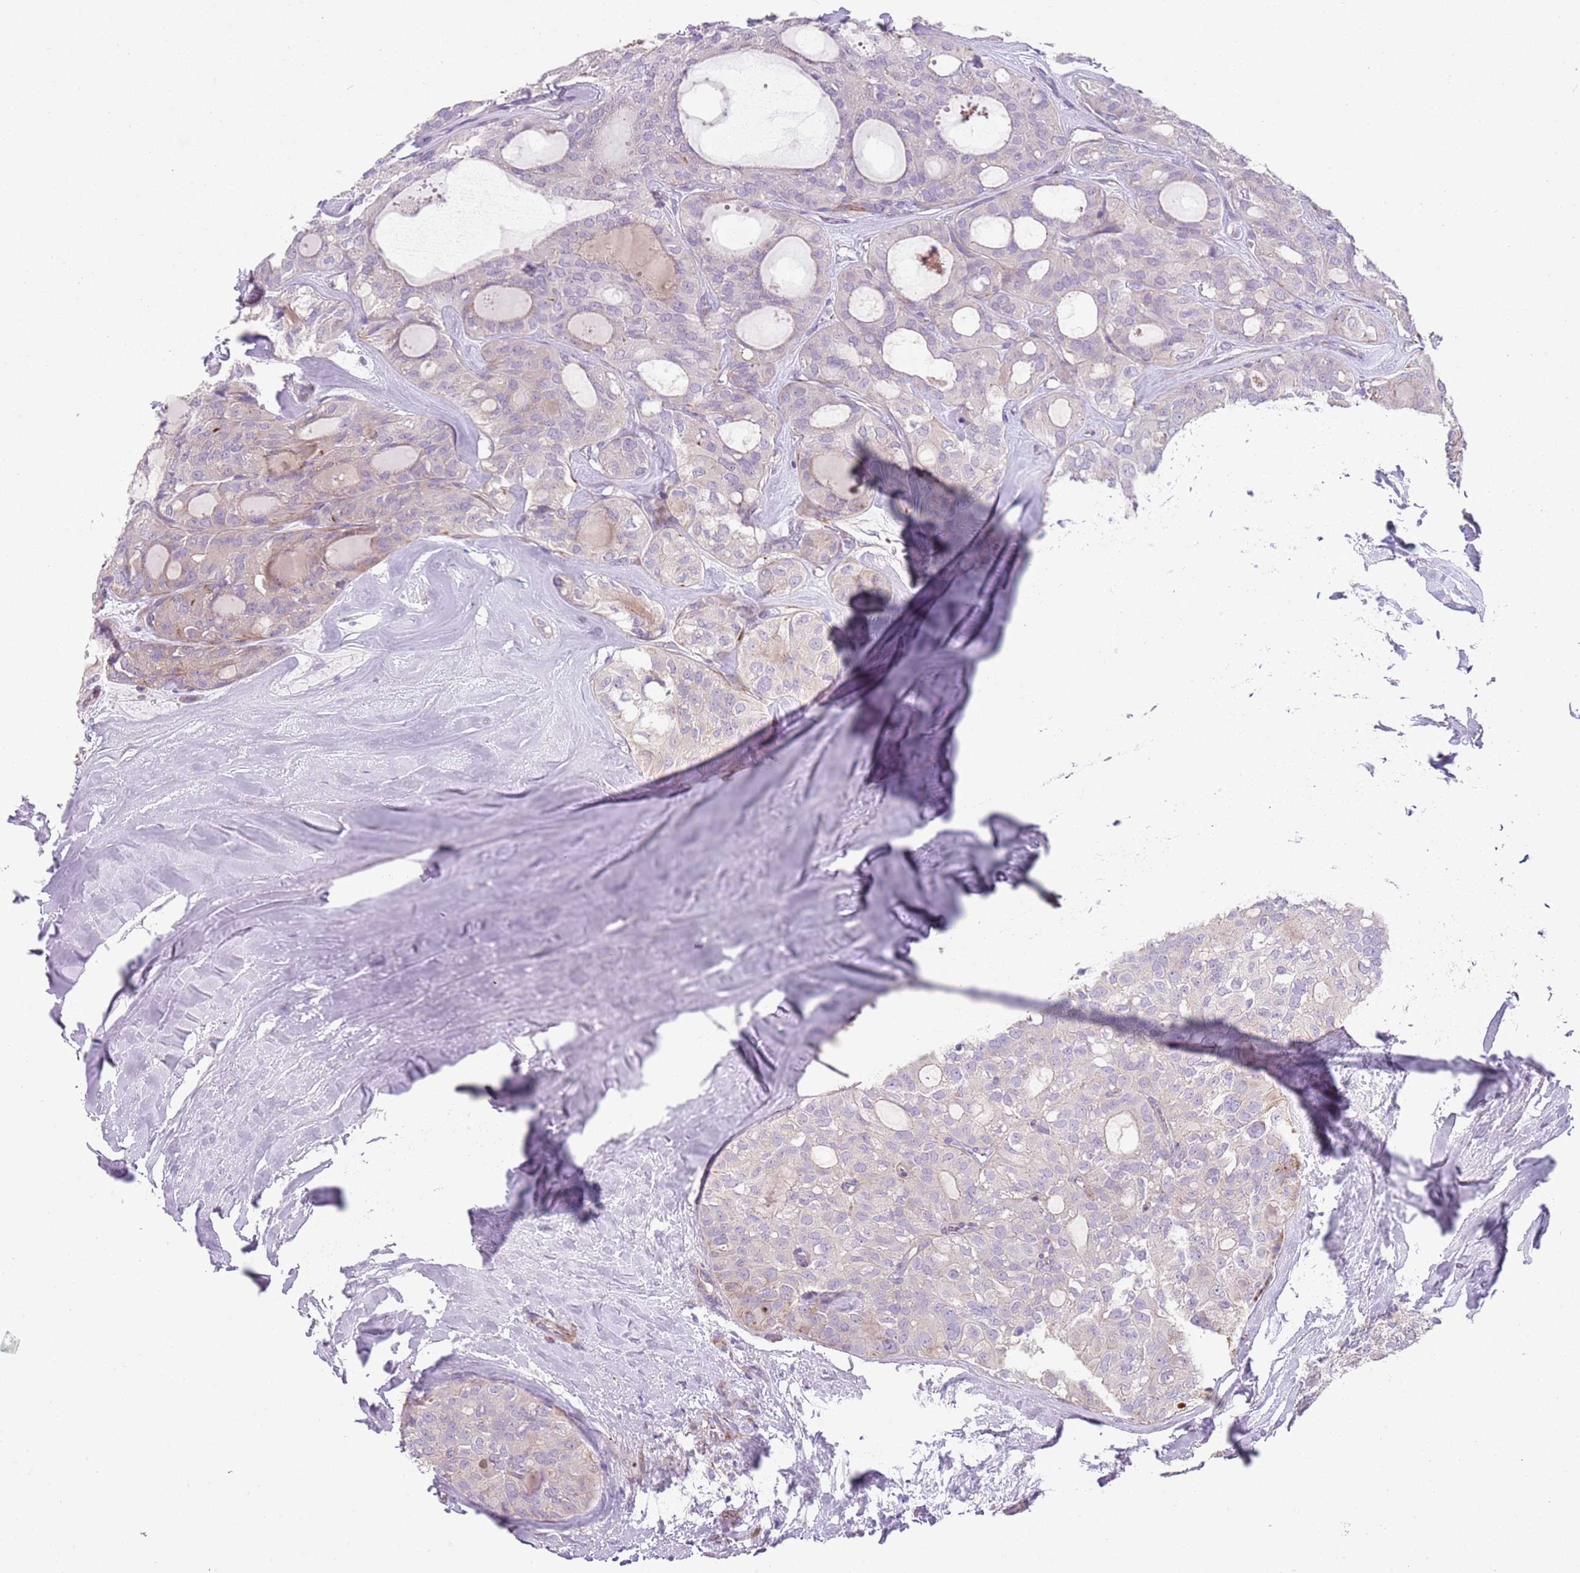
{"staining": {"intensity": "negative", "quantity": "none", "location": "none"}, "tissue": "thyroid cancer", "cell_type": "Tumor cells", "image_type": "cancer", "snomed": [{"axis": "morphology", "description": "Follicular adenoma carcinoma, NOS"}, {"axis": "topography", "description": "Thyroid gland"}], "caption": "DAB immunohistochemical staining of human thyroid follicular adenoma carcinoma reveals no significant staining in tumor cells.", "gene": "ZNF583", "patient": {"sex": "male", "age": 75}}